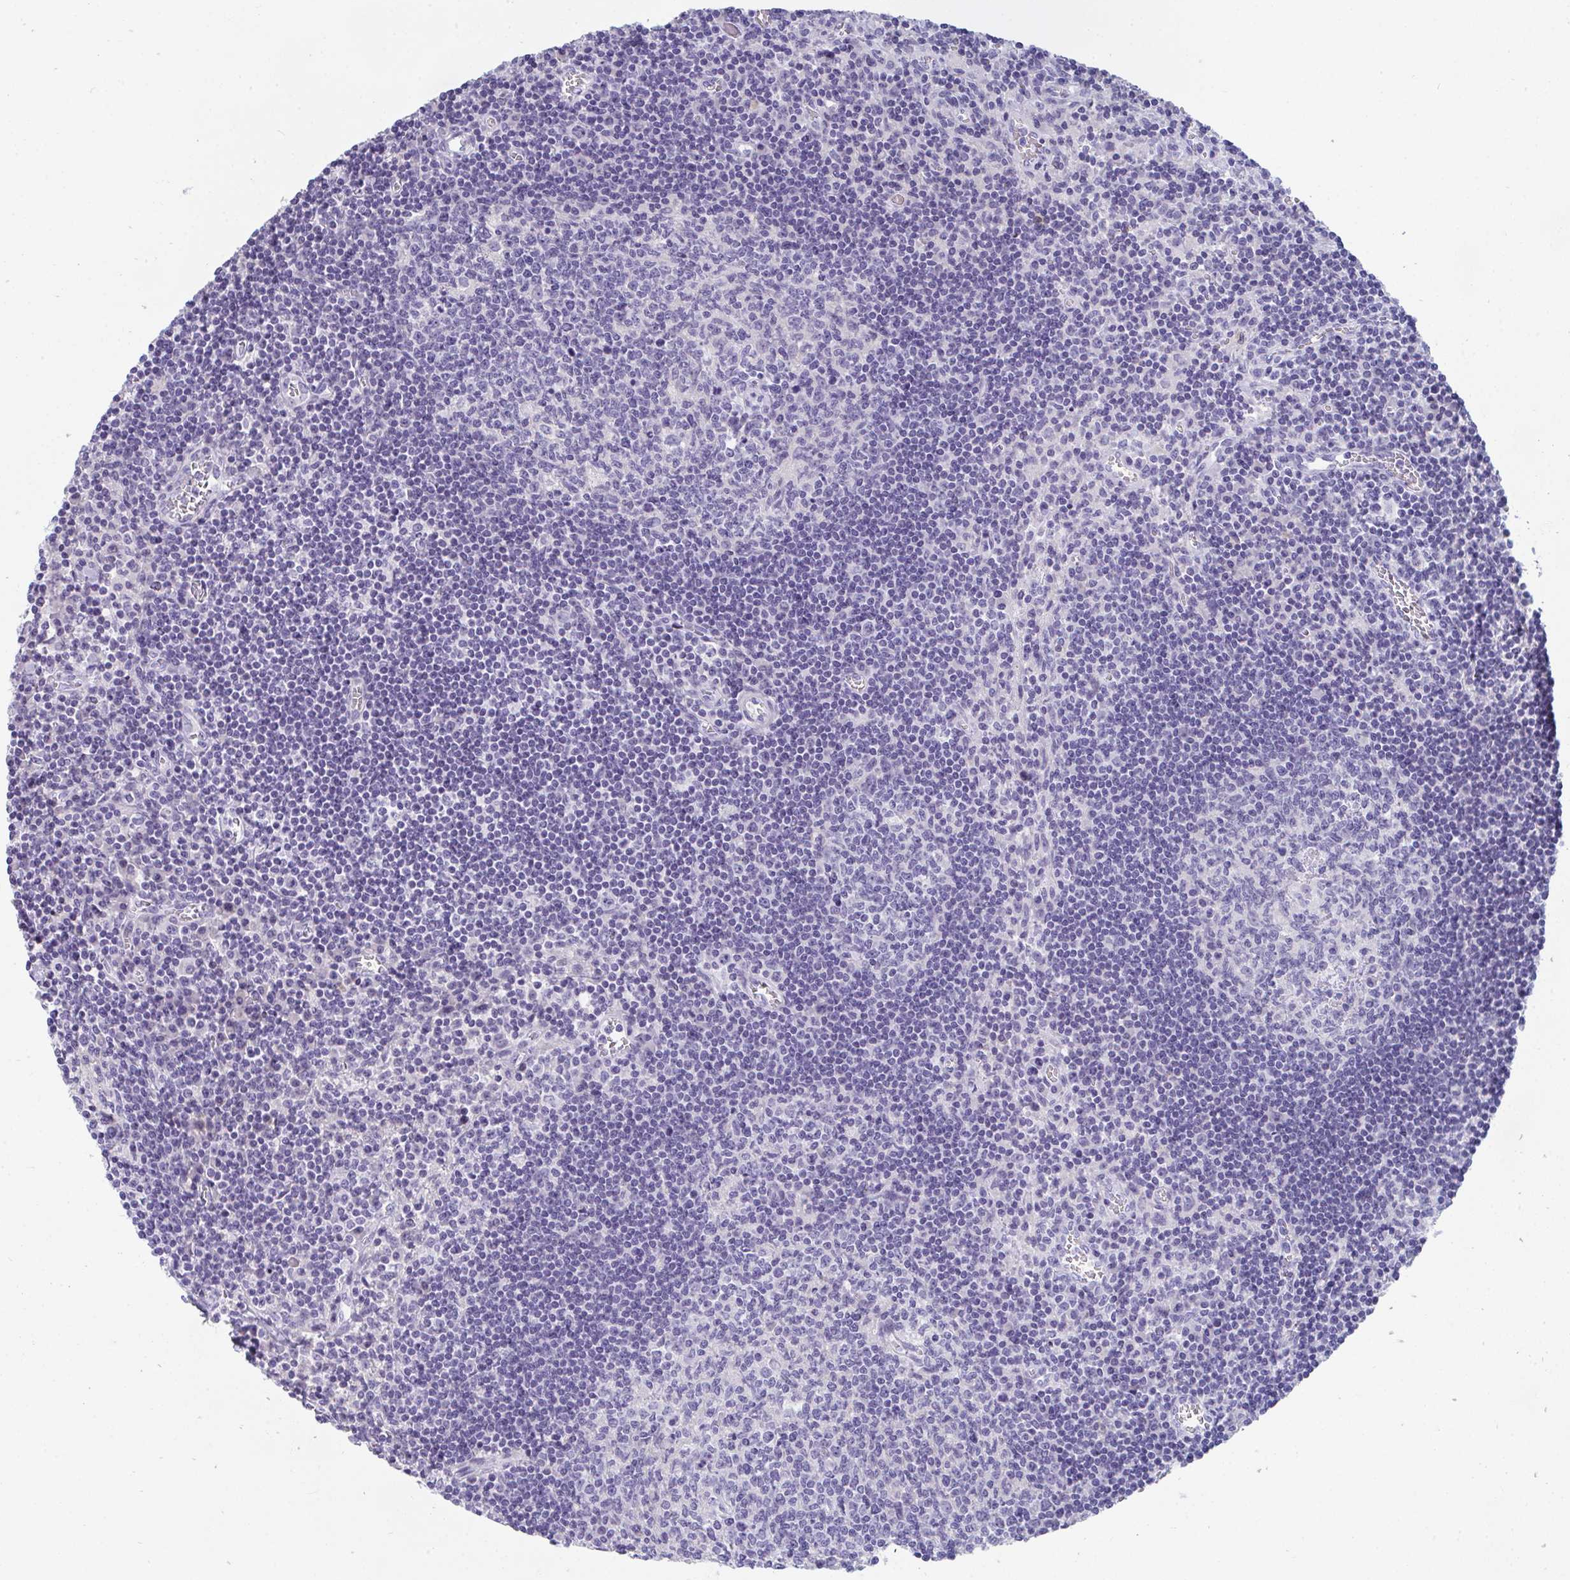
{"staining": {"intensity": "negative", "quantity": "none", "location": "none"}, "tissue": "lymph node", "cell_type": "Germinal center cells", "image_type": "normal", "snomed": [{"axis": "morphology", "description": "Normal tissue, NOS"}, {"axis": "topography", "description": "Lymph node"}], "caption": "High power microscopy image of an immunohistochemistry histopathology image of benign lymph node, revealing no significant staining in germinal center cells. Brightfield microscopy of IHC stained with DAB (brown) and hematoxylin (blue), captured at high magnification.", "gene": "TTC30A", "patient": {"sex": "male", "age": 67}}